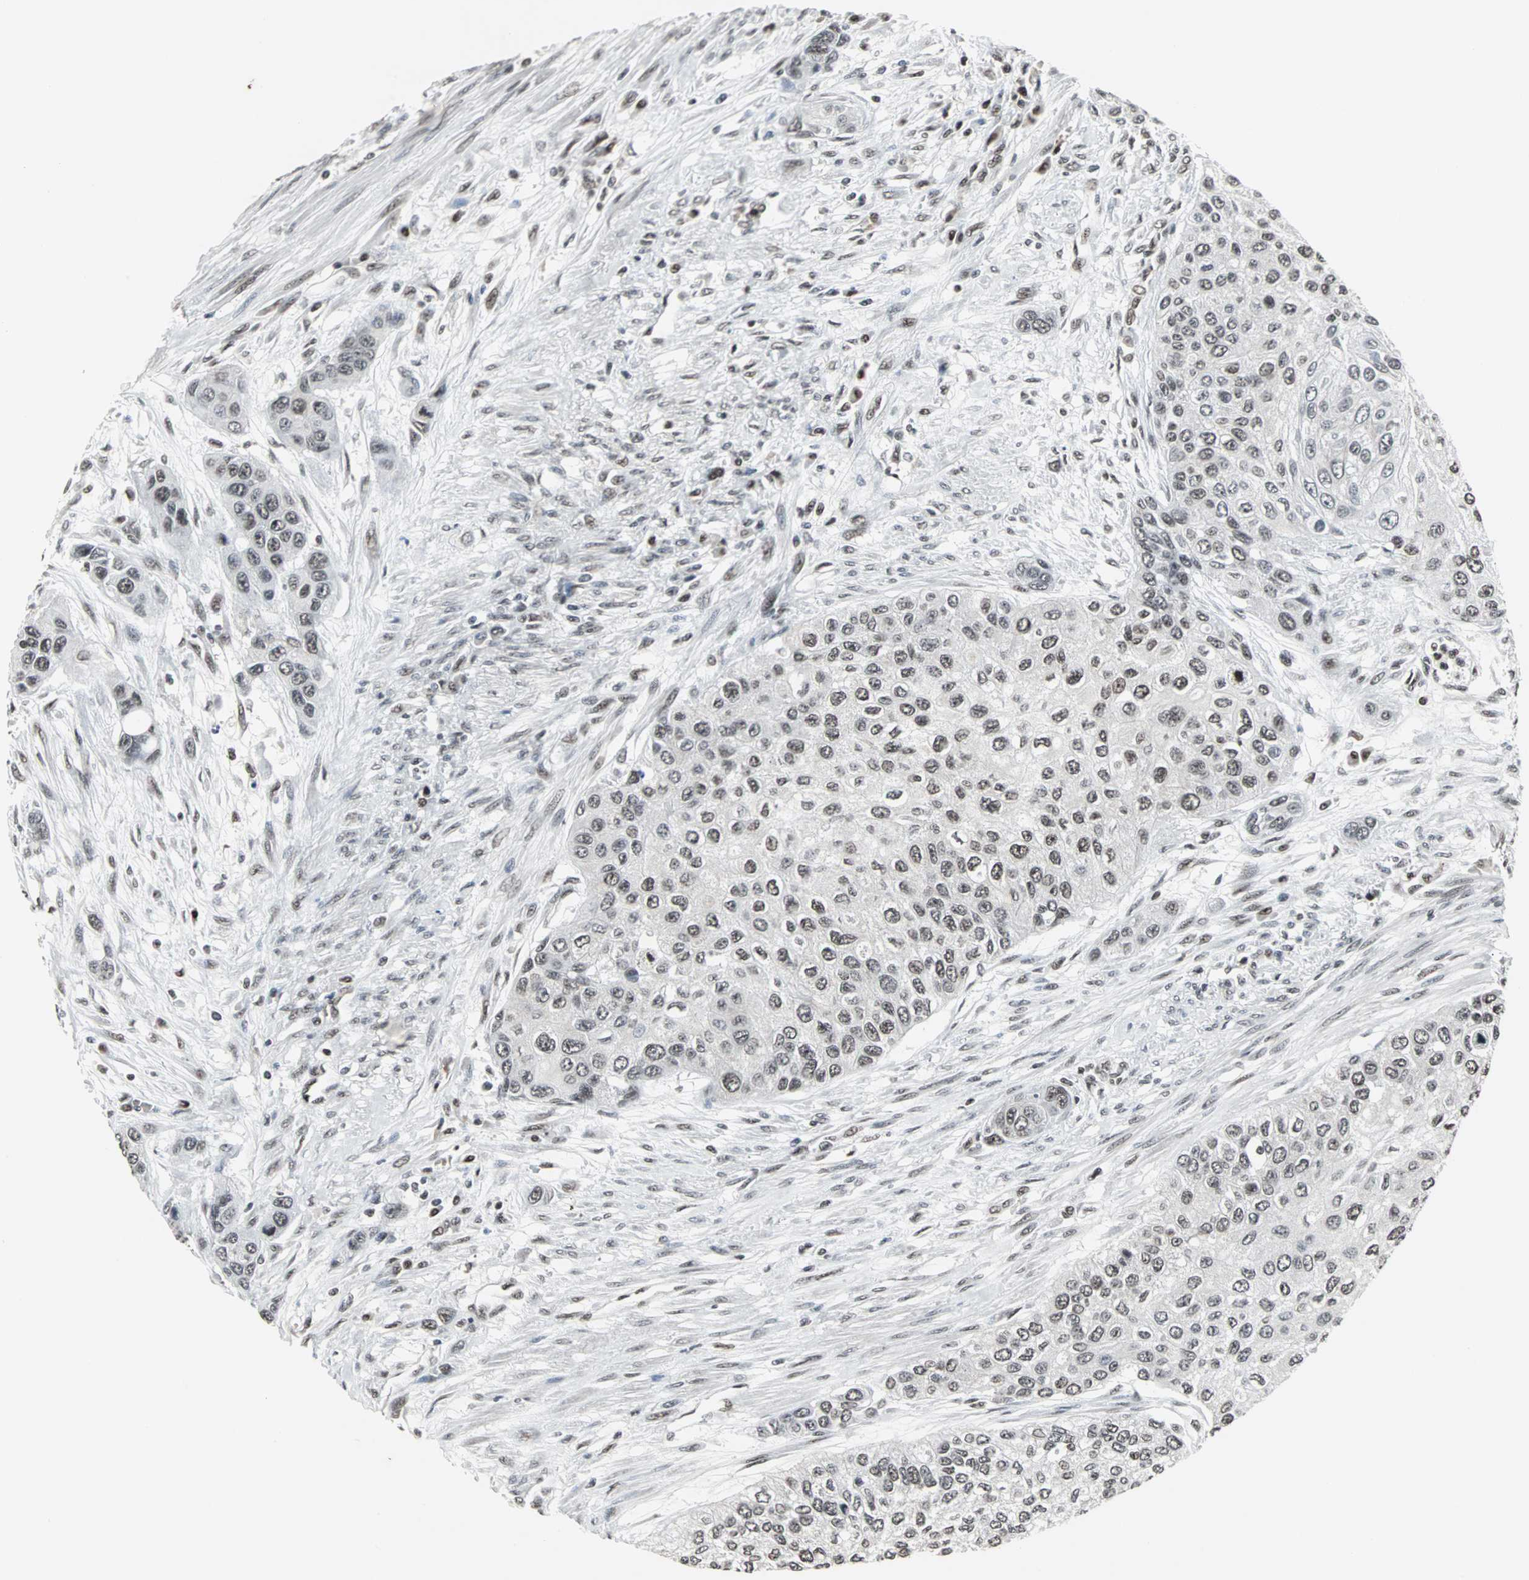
{"staining": {"intensity": "weak", "quantity": ">75%", "location": "nuclear"}, "tissue": "urothelial cancer", "cell_type": "Tumor cells", "image_type": "cancer", "snomed": [{"axis": "morphology", "description": "Urothelial carcinoma, High grade"}, {"axis": "topography", "description": "Urinary bladder"}], "caption": "Human urothelial cancer stained with a protein marker displays weak staining in tumor cells.", "gene": "PNKP", "patient": {"sex": "female", "age": 56}}